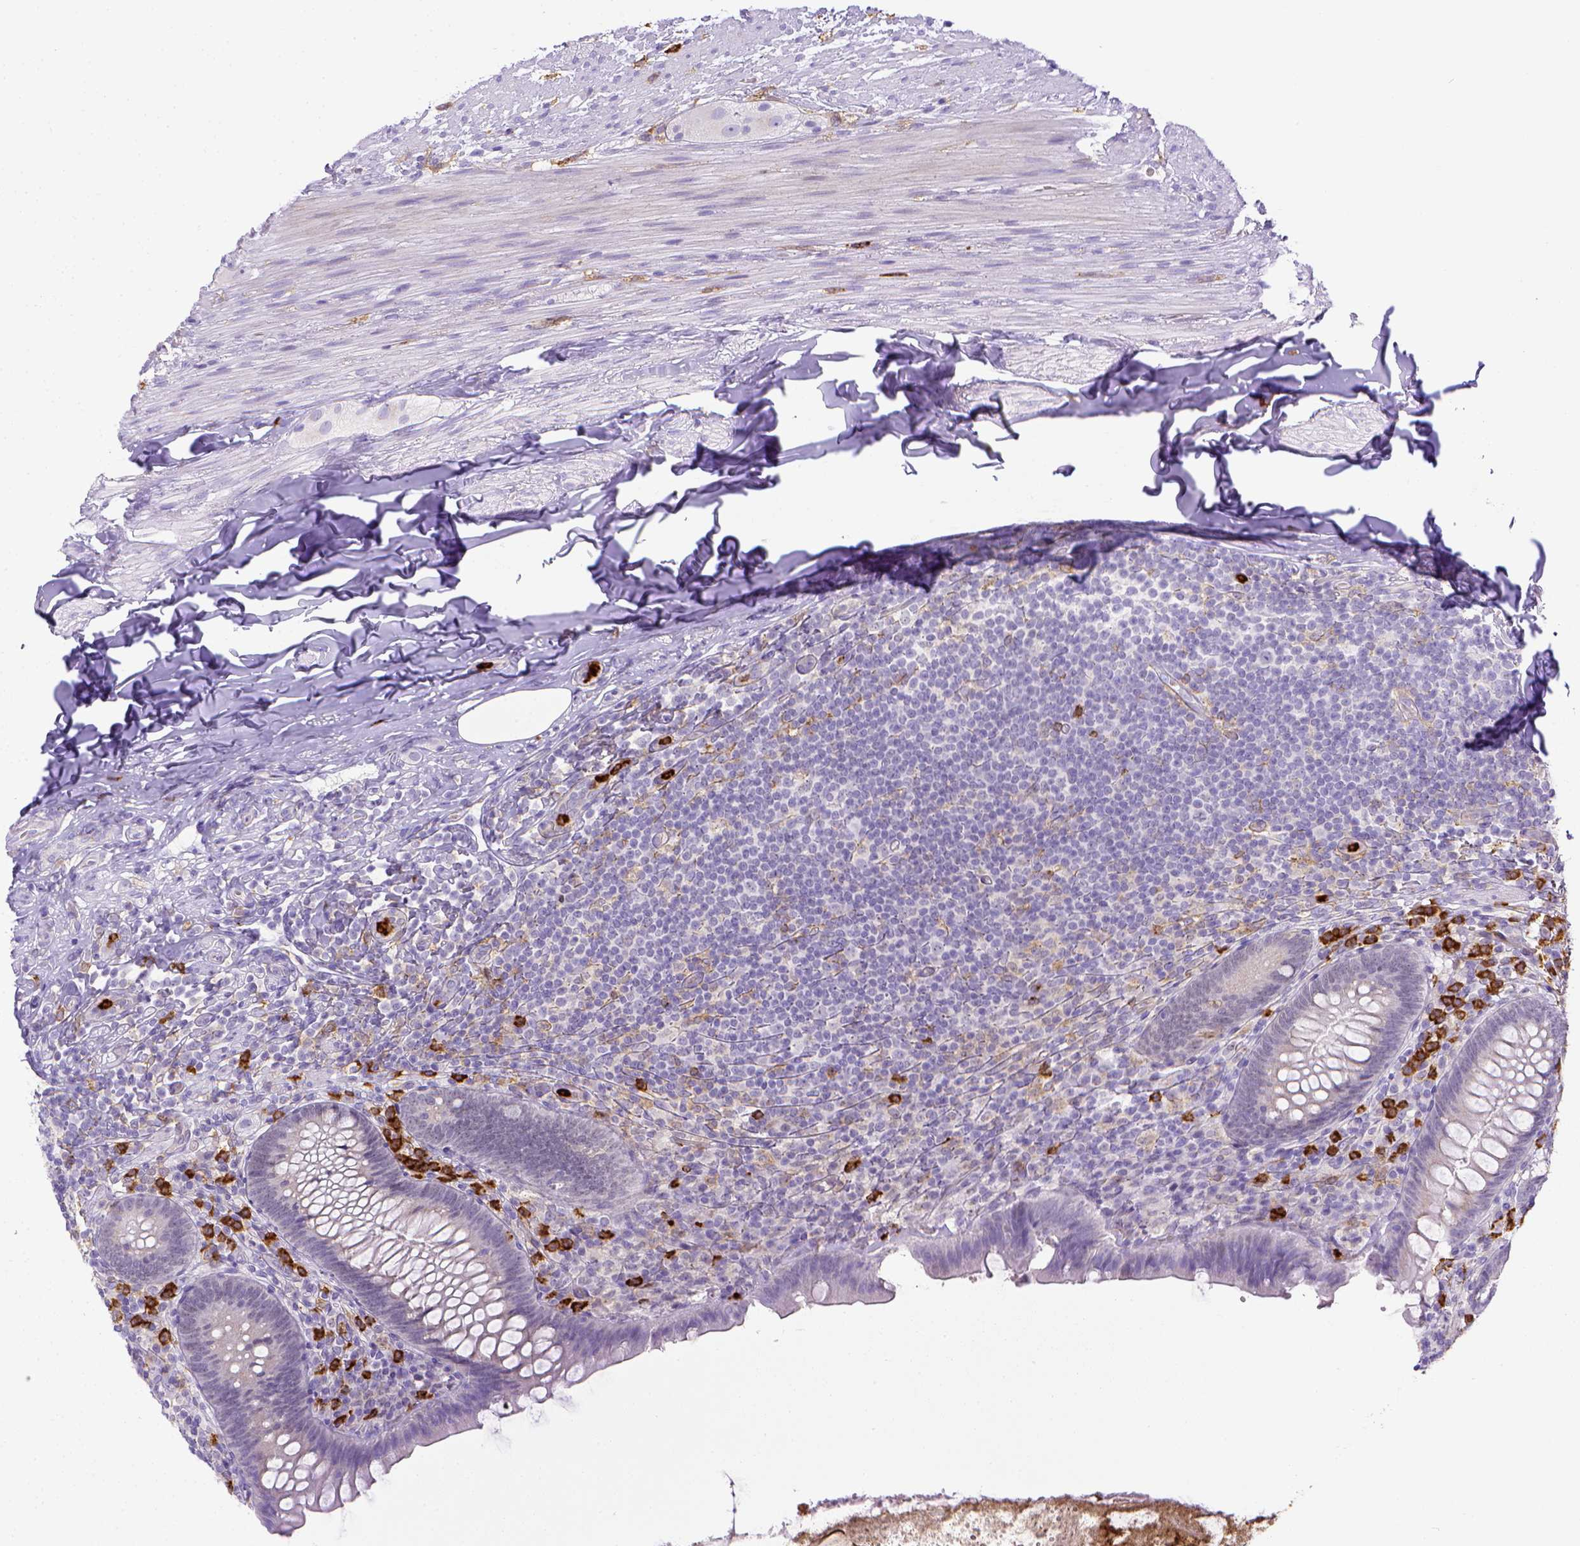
{"staining": {"intensity": "negative", "quantity": "none", "location": "none"}, "tissue": "appendix", "cell_type": "Glandular cells", "image_type": "normal", "snomed": [{"axis": "morphology", "description": "Normal tissue, NOS"}, {"axis": "topography", "description": "Appendix"}], "caption": "The immunohistochemistry micrograph has no significant positivity in glandular cells of appendix. The staining is performed using DAB (3,3'-diaminobenzidine) brown chromogen with nuclei counter-stained in using hematoxylin.", "gene": "ITGAM", "patient": {"sex": "male", "age": 47}}